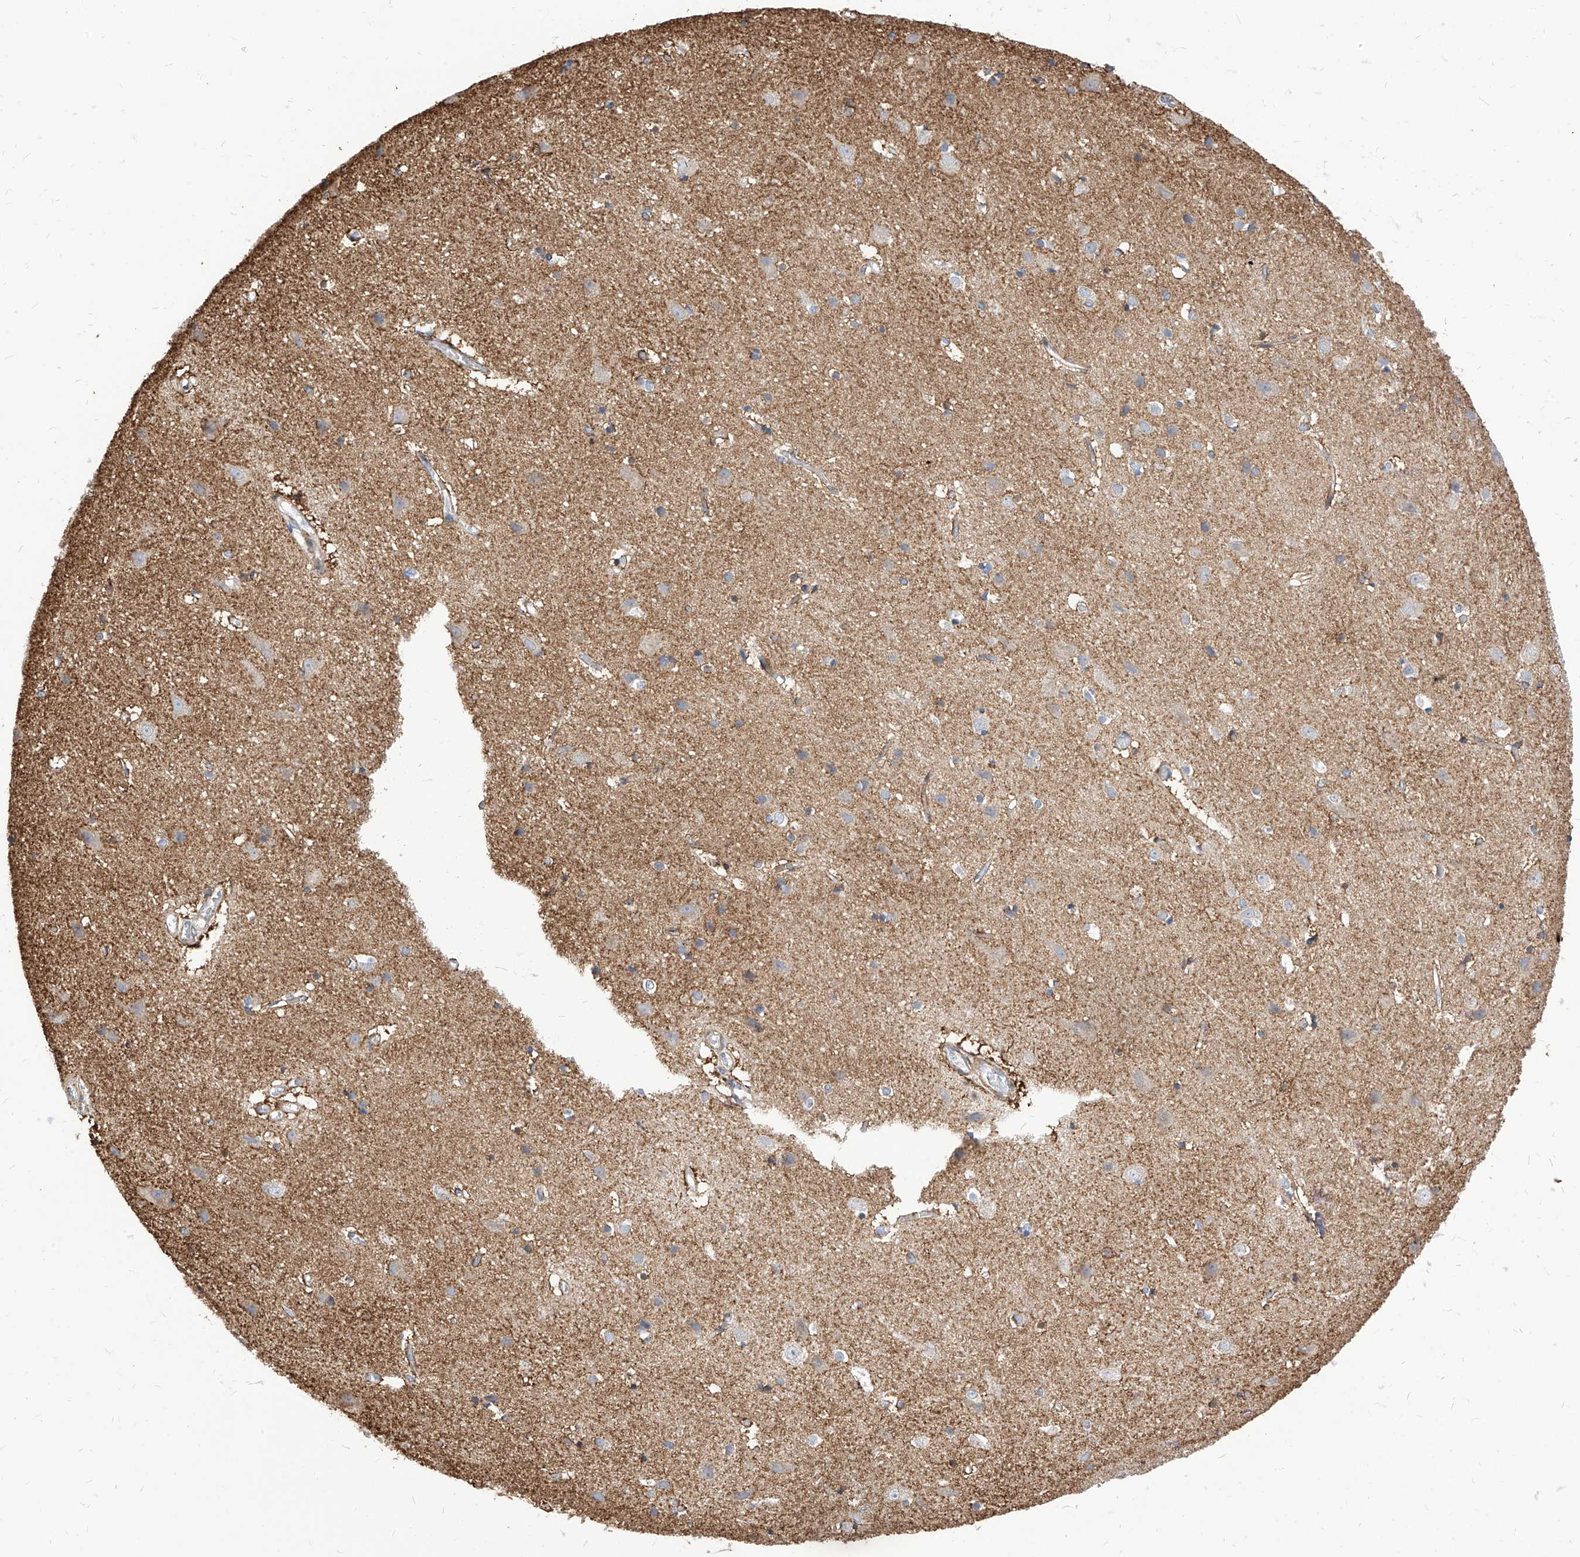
{"staining": {"intensity": "weak", "quantity": "25%-75%", "location": "cytoplasmic/membranous"}, "tissue": "cerebral cortex", "cell_type": "Endothelial cells", "image_type": "normal", "snomed": [{"axis": "morphology", "description": "Normal tissue, NOS"}, {"axis": "topography", "description": "Cerebral cortex"}], "caption": "About 25%-75% of endothelial cells in benign cerebral cortex demonstrate weak cytoplasmic/membranous protein expression as visualized by brown immunohistochemical staining.", "gene": "TTLL8", "patient": {"sex": "male", "age": 54}}